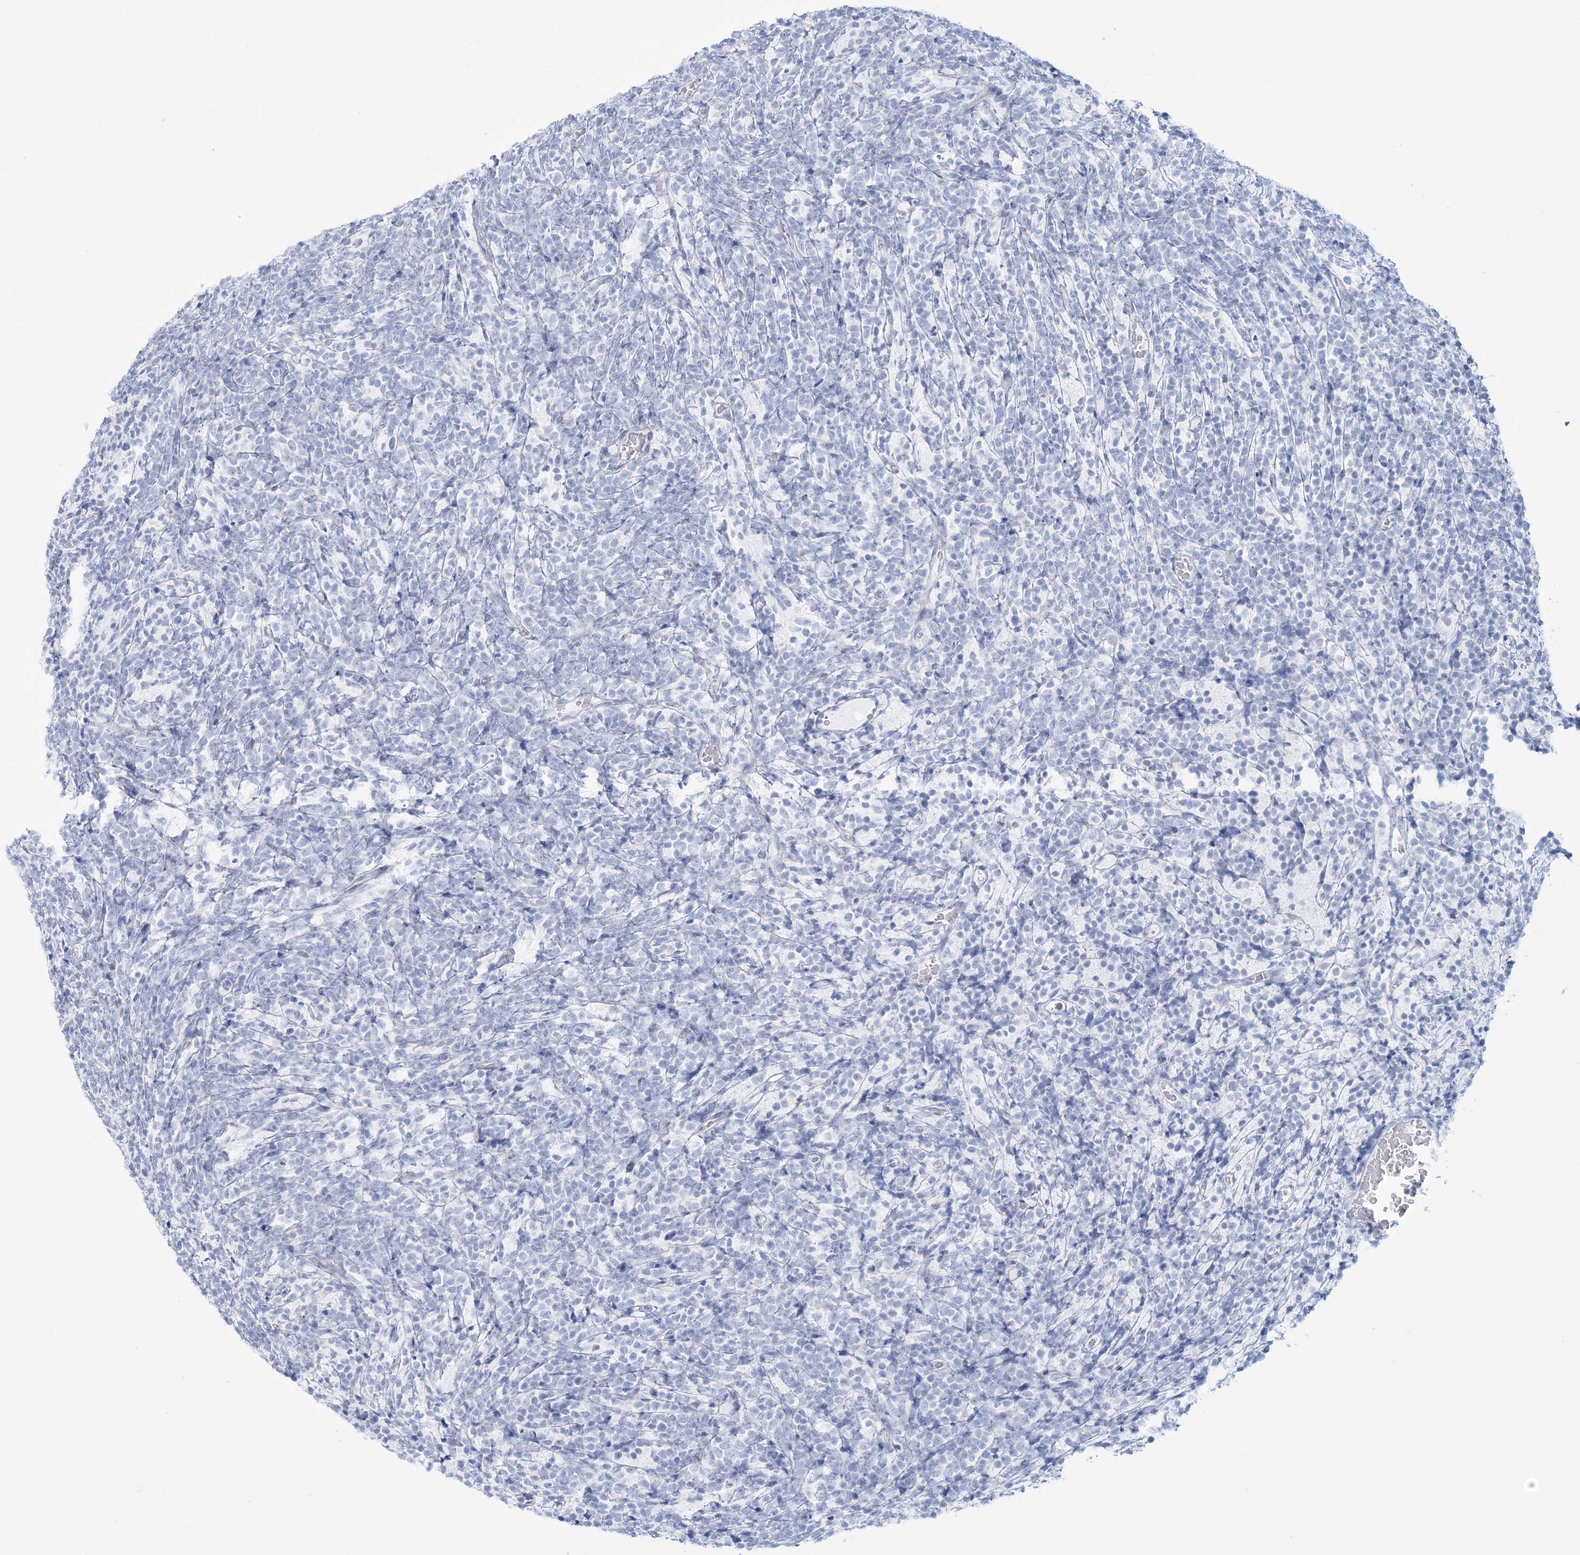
{"staining": {"intensity": "negative", "quantity": "none", "location": "none"}, "tissue": "glioma", "cell_type": "Tumor cells", "image_type": "cancer", "snomed": [{"axis": "morphology", "description": "Glioma, malignant, Low grade"}, {"axis": "topography", "description": "Brain"}], "caption": "This is an immunohistochemistry photomicrograph of glioma. There is no expression in tumor cells.", "gene": "ADGB", "patient": {"sex": "female", "age": 1}}